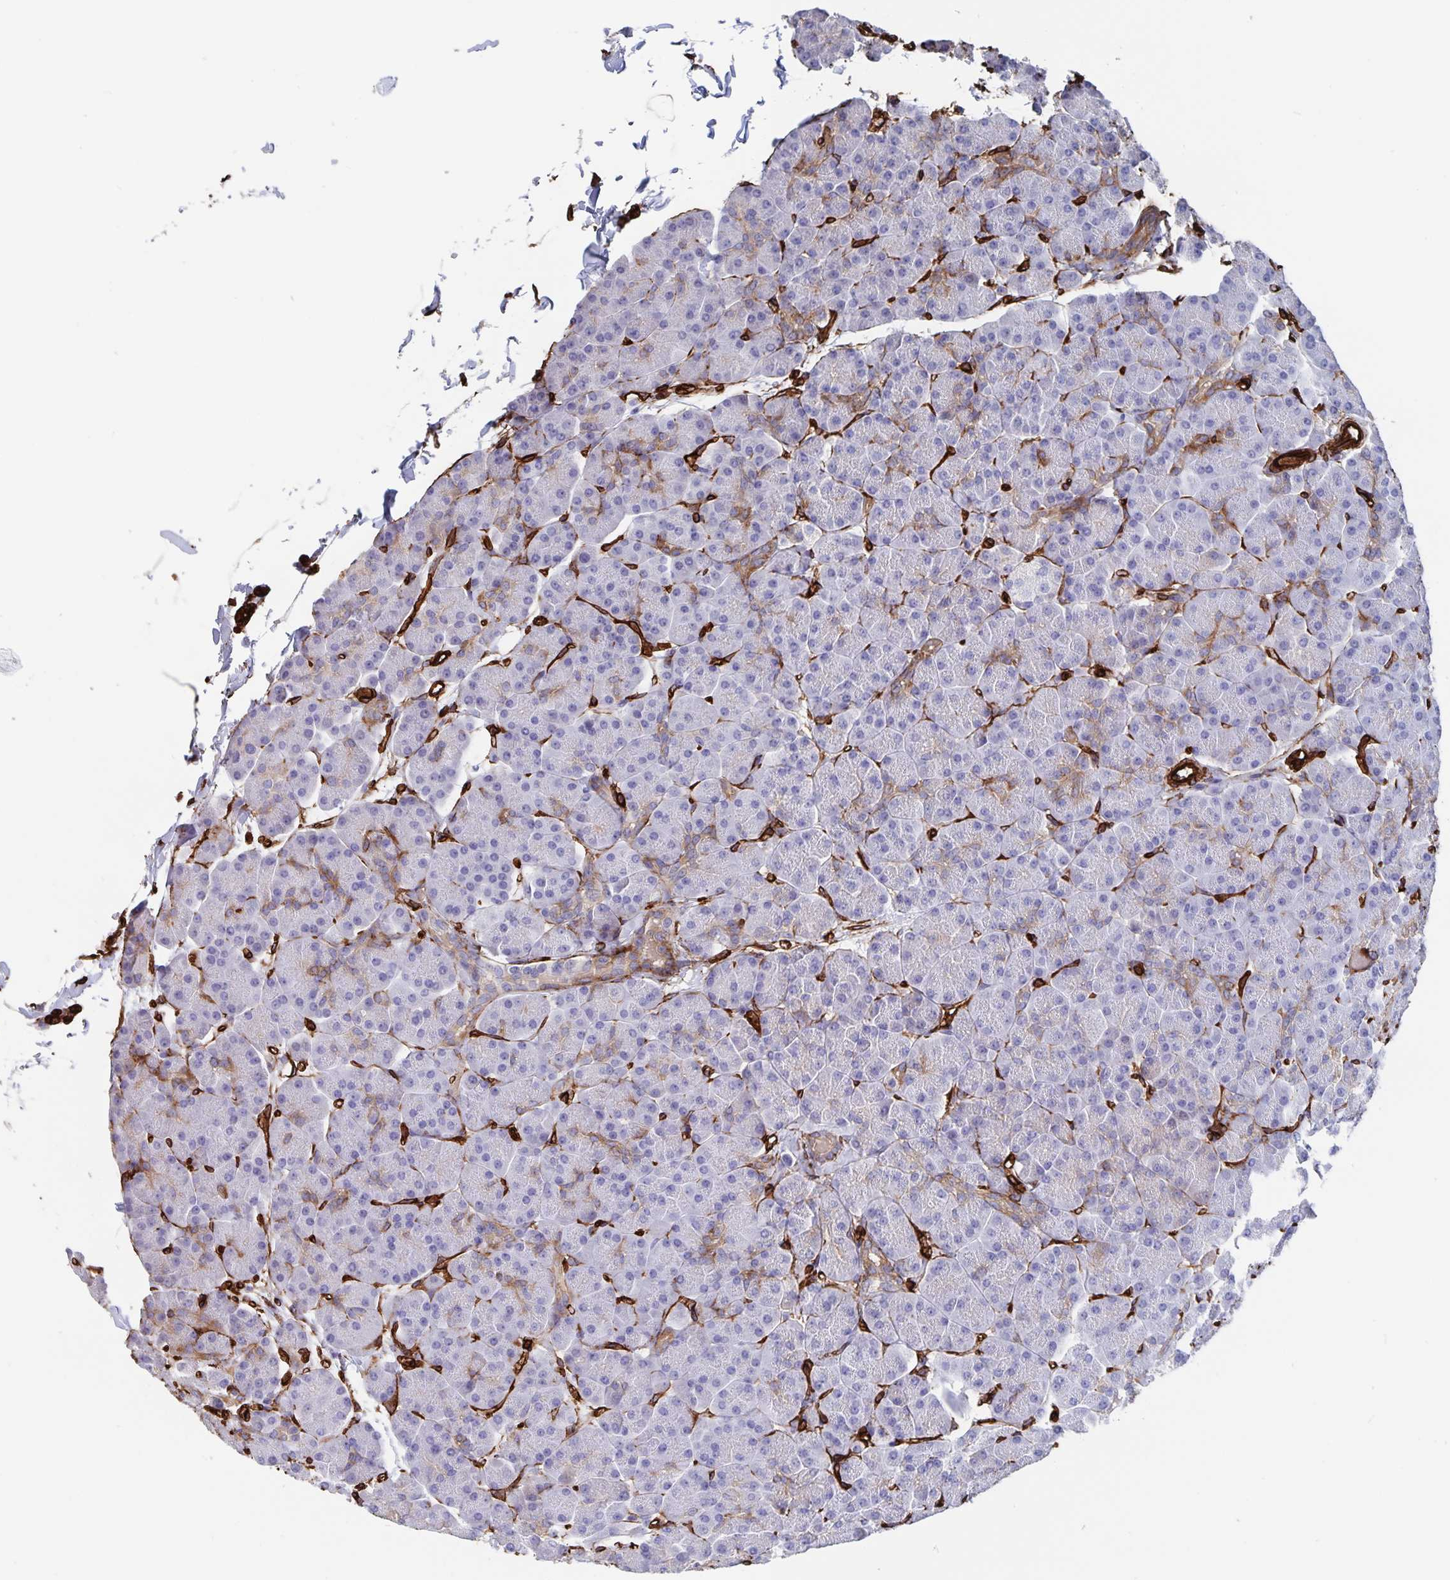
{"staining": {"intensity": "moderate", "quantity": "<25%", "location": "cytoplasmic/membranous"}, "tissue": "pancreas", "cell_type": "Exocrine glandular cells", "image_type": "normal", "snomed": [{"axis": "morphology", "description": "Normal tissue, NOS"}, {"axis": "topography", "description": "Pancreas"}, {"axis": "topography", "description": "Peripheral nerve tissue"}], "caption": "A photomicrograph of pancreas stained for a protein exhibits moderate cytoplasmic/membranous brown staining in exocrine glandular cells. (DAB IHC with brightfield microscopy, high magnification).", "gene": "DCHS2", "patient": {"sex": "male", "age": 54}}